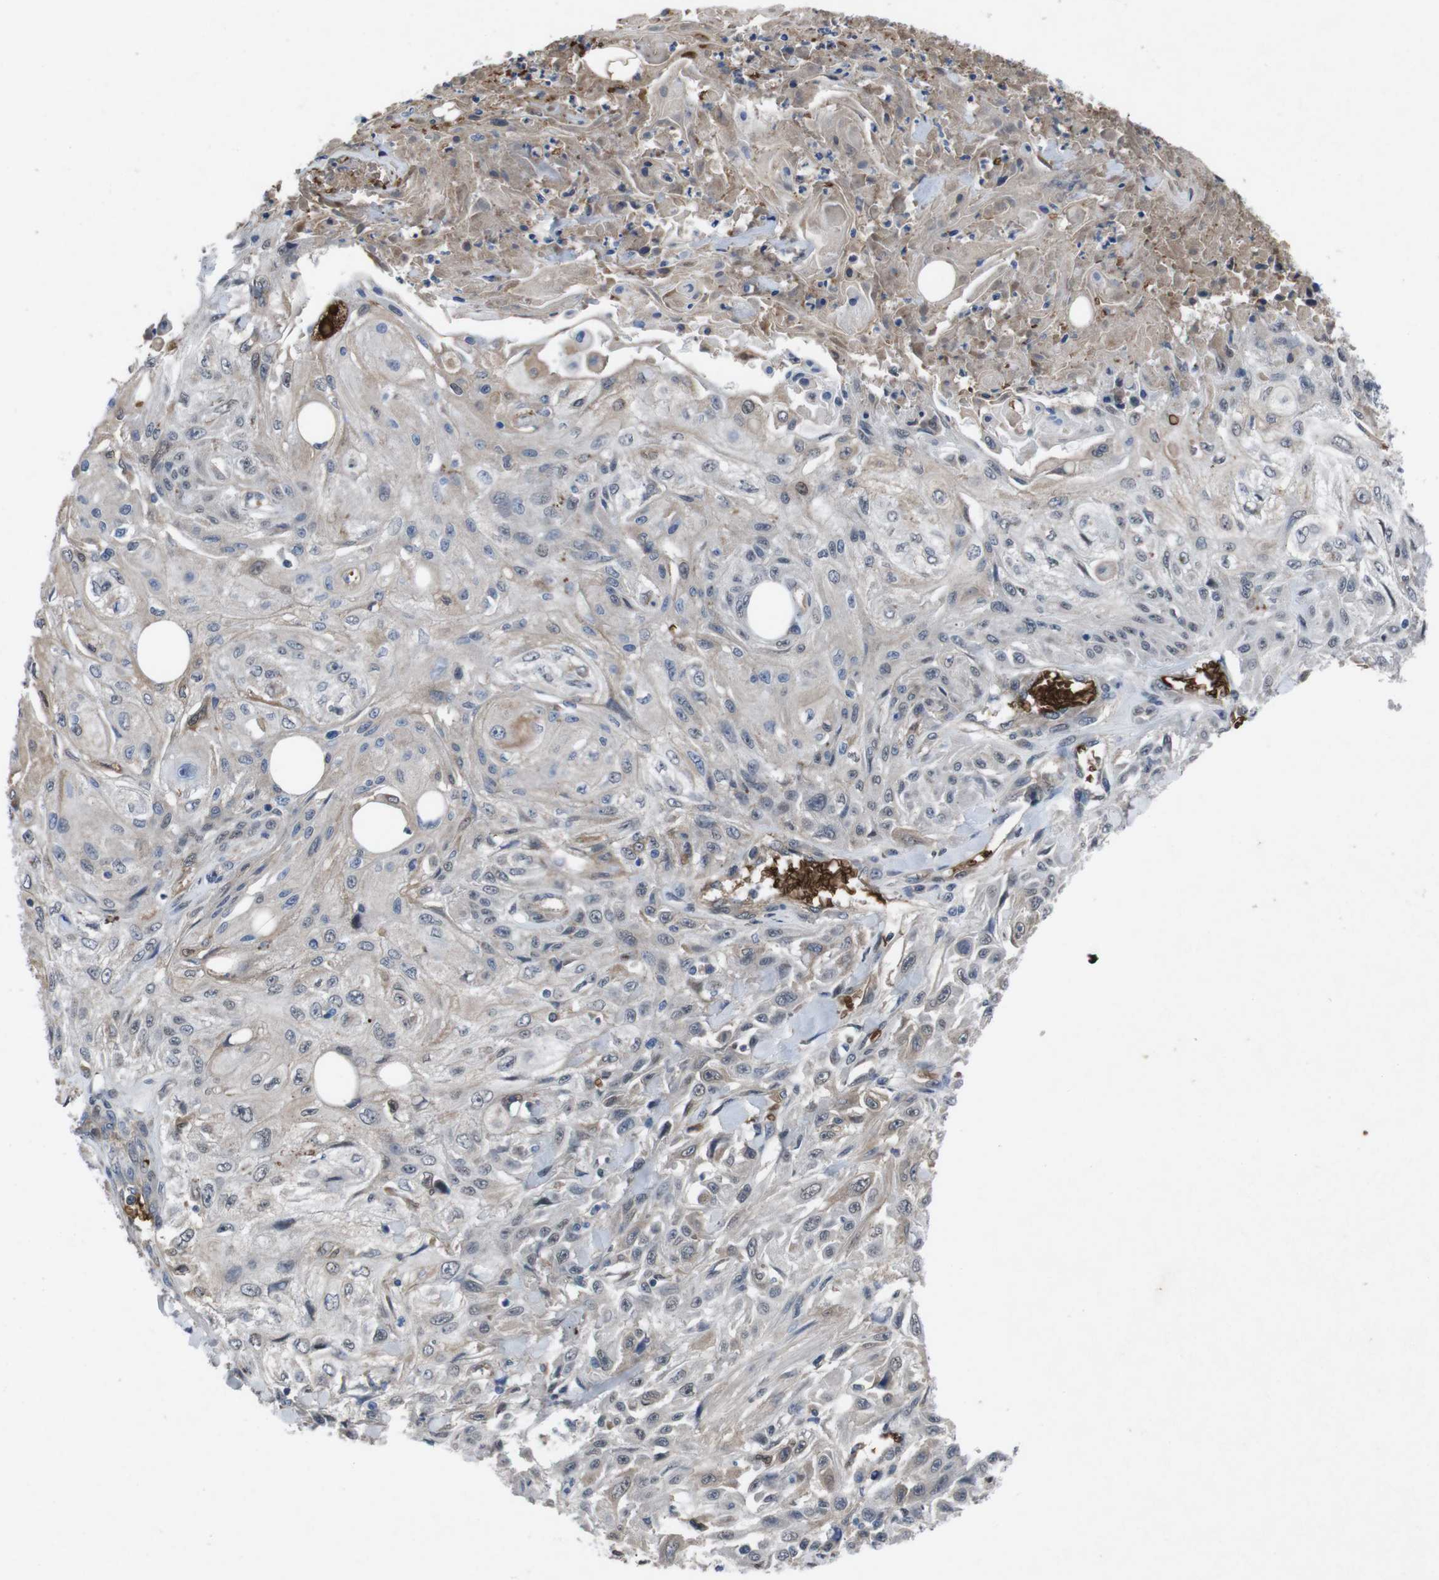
{"staining": {"intensity": "weak", "quantity": "<25%", "location": "cytoplasmic/membranous"}, "tissue": "skin cancer", "cell_type": "Tumor cells", "image_type": "cancer", "snomed": [{"axis": "morphology", "description": "Squamous cell carcinoma, NOS"}, {"axis": "topography", "description": "Skin"}], "caption": "Immunohistochemistry of human skin squamous cell carcinoma reveals no expression in tumor cells.", "gene": "SPTB", "patient": {"sex": "male", "age": 75}}